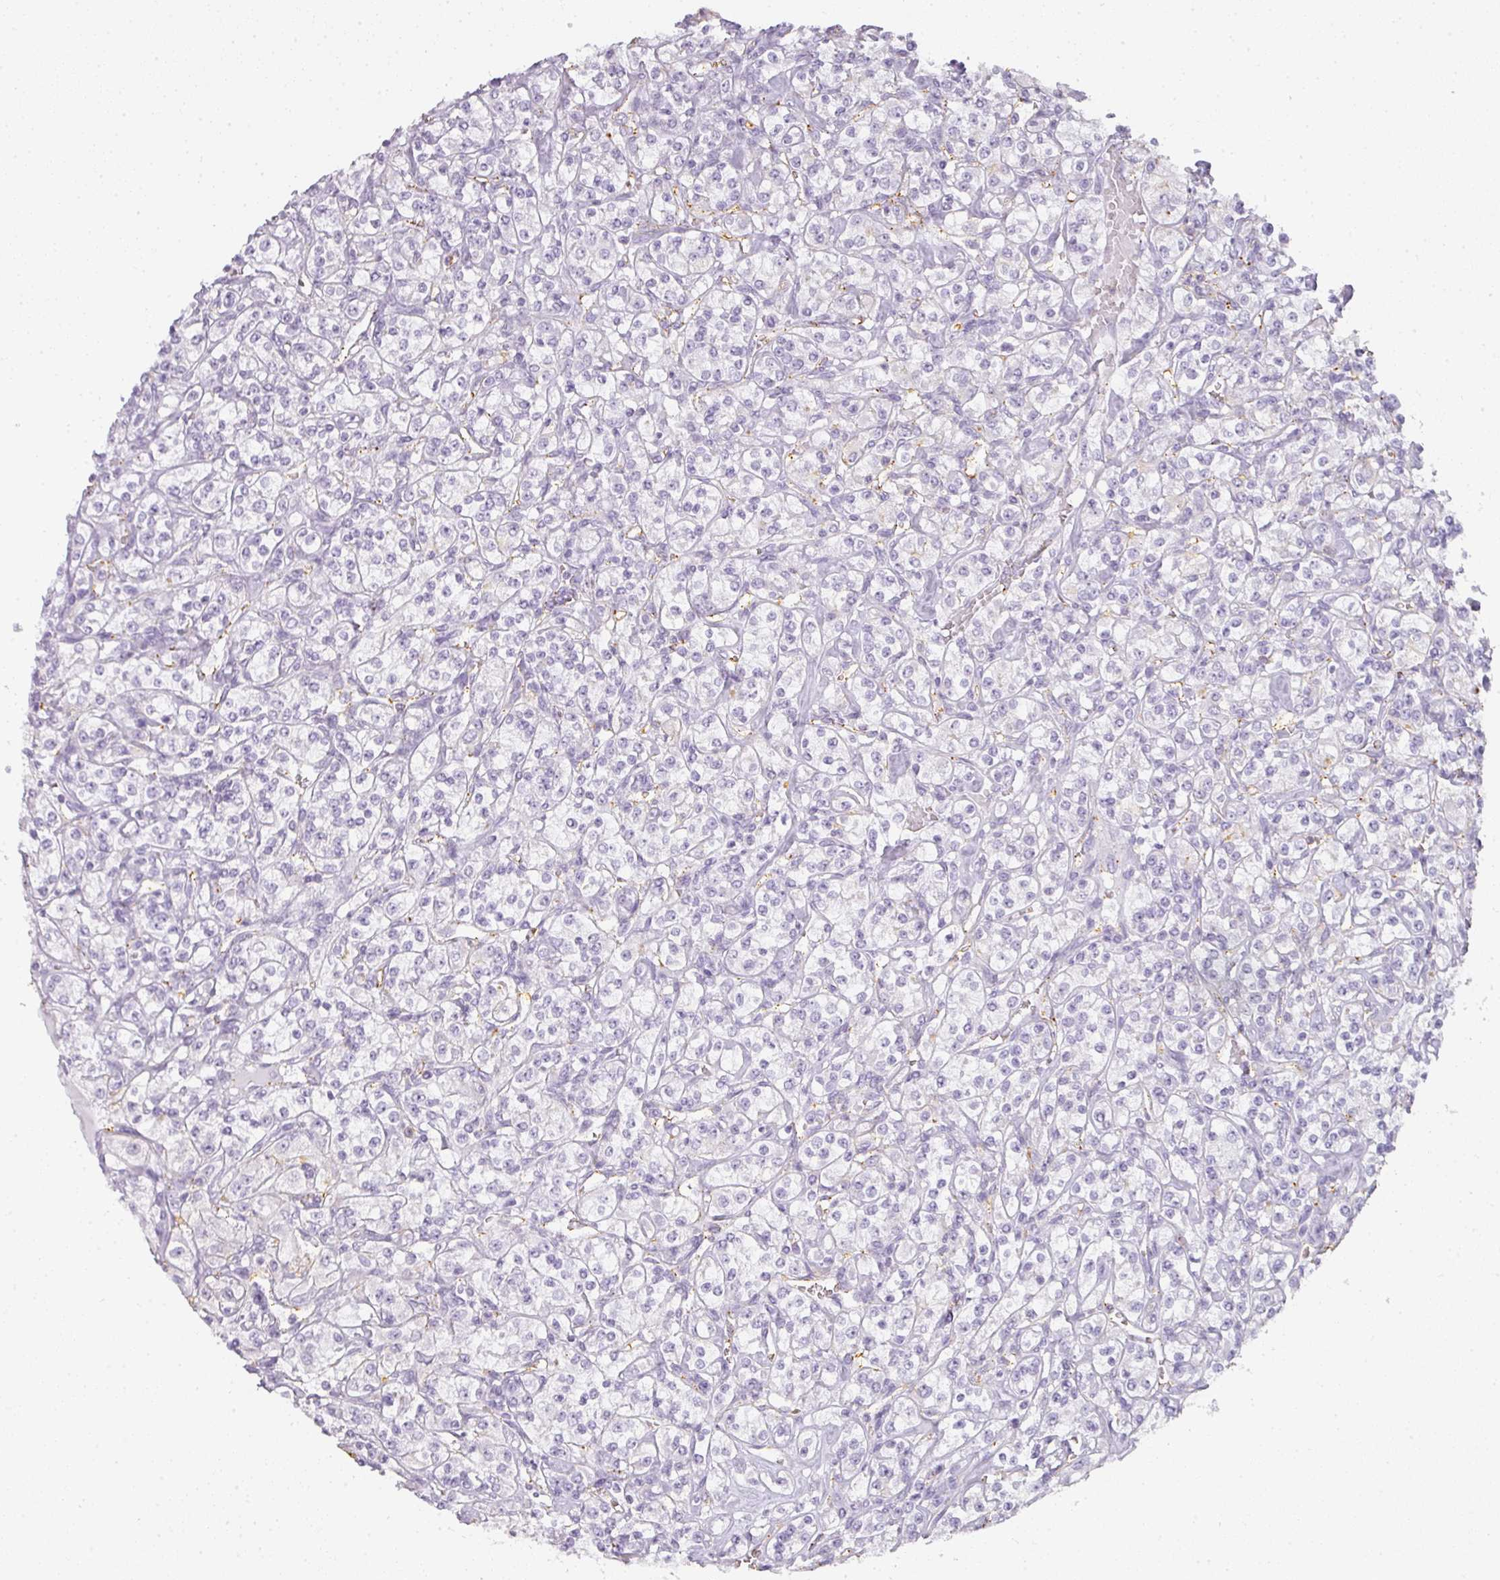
{"staining": {"intensity": "negative", "quantity": "none", "location": "none"}, "tissue": "renal cancer", "cell_type": "Tumor cells", "image_type": "cancer", "snomed": [{"axis": "morphology", "description": "Adenocarcinoma, NOS"}, {"axis": "topography", "description": "Kidney"}], "caption": "A micrograph of human adenocarcinoma (renal) is negative for staining in tumor cells.", "gene": "TMEM42", "patient": {"sex": "male", "age": 77}}